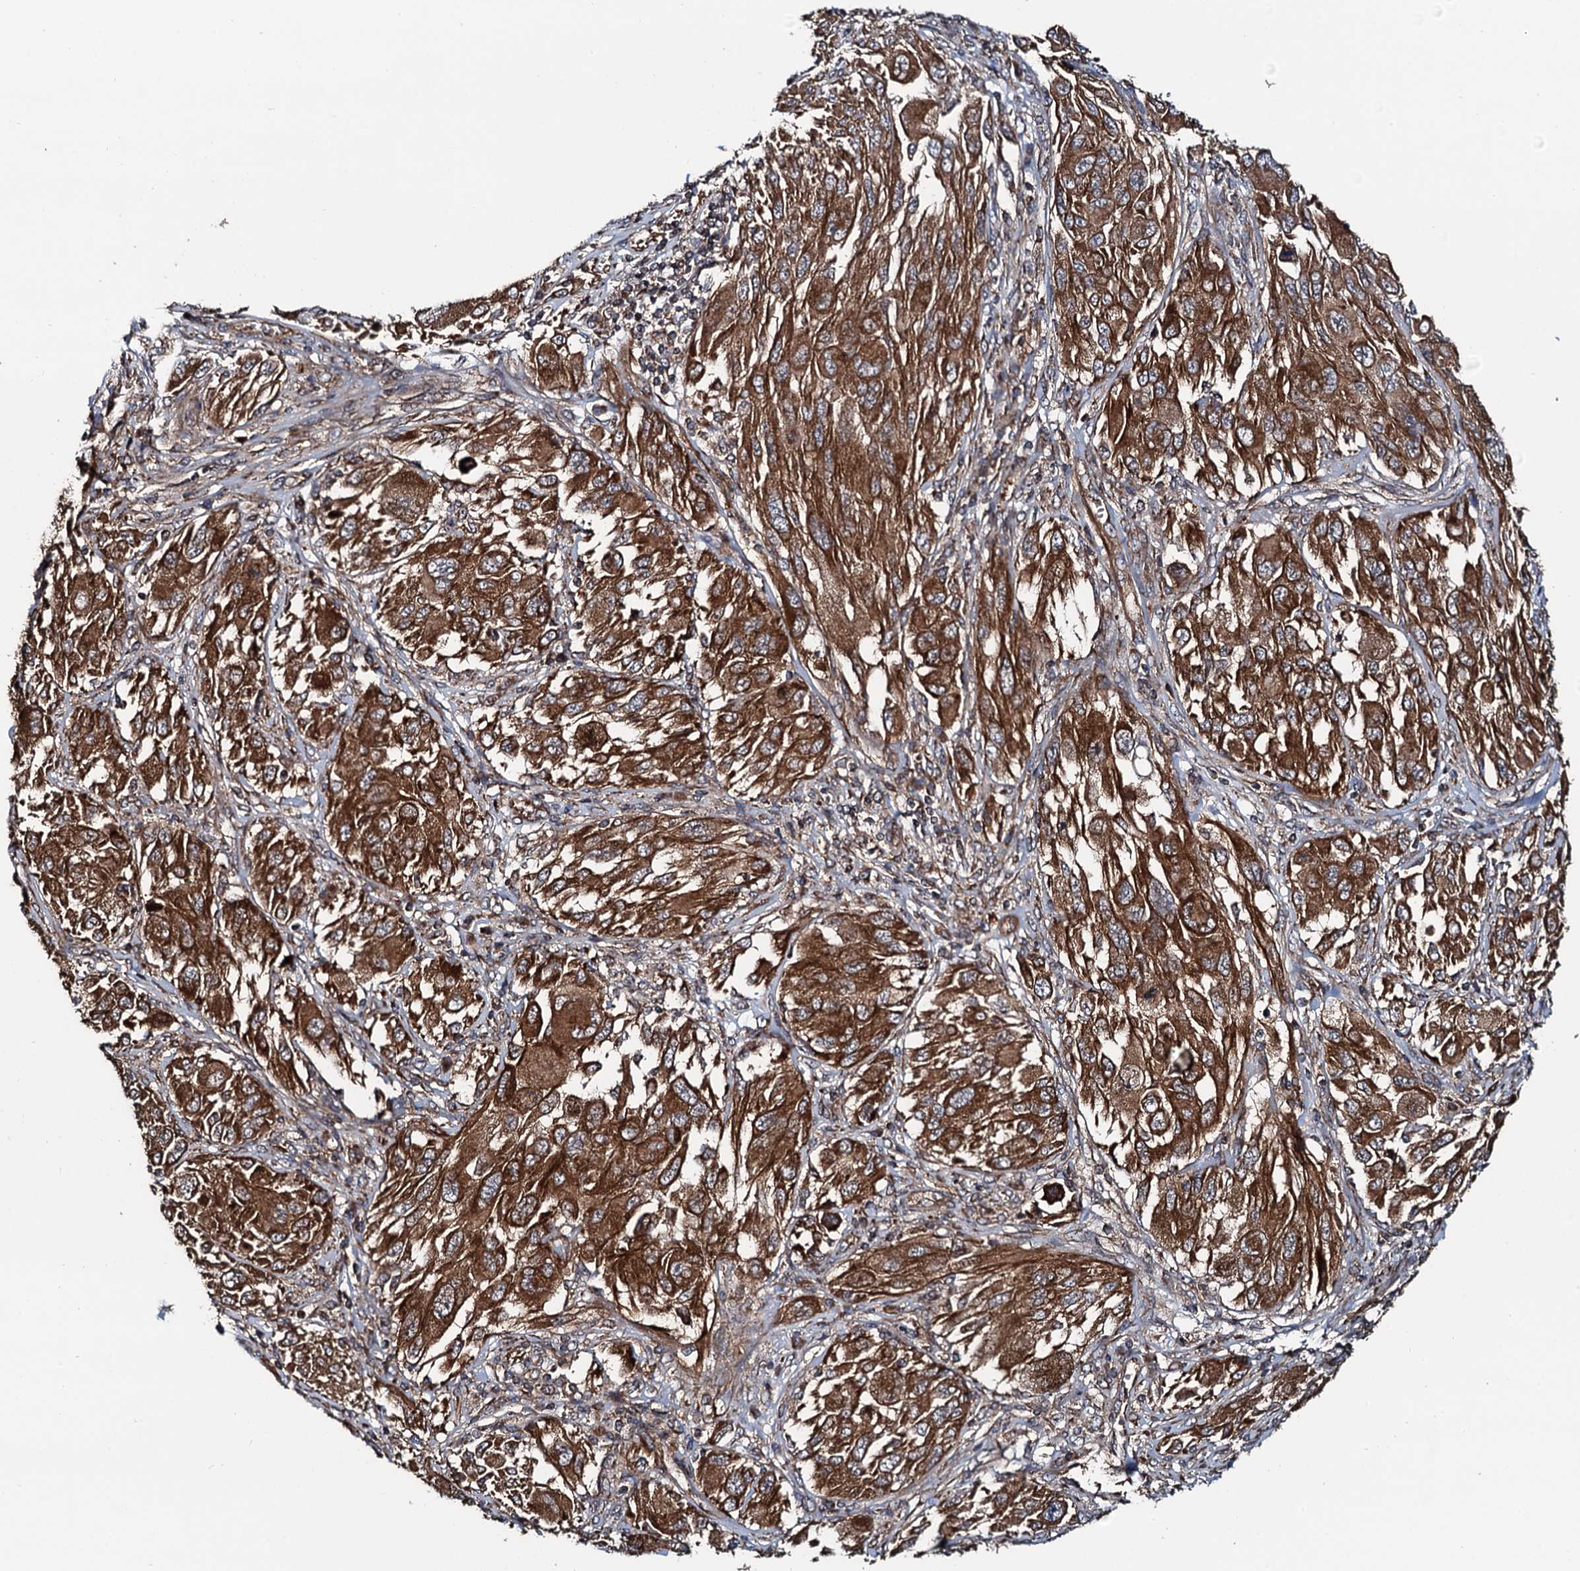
{"staining": {"intensity": "strong", "quantity": ">75%", "location": "cytoplasmic/membranous"}, "tissue": "melanoma", "cell_type": "Tumor cells", "image_type": "cancer", "snomed": [{"axis": "morphology", "description": "Malignant melanoma, NOS"}, {"axis": "topography", "description": "Skin"}], "caption": "Protein staining of melanoma tissue demonstrates strong cytoplasmic/membranous expression in approximately >75% of tumor cells.", "gene": "NEK1", "patient": {"sex": "female", "age": 91}}